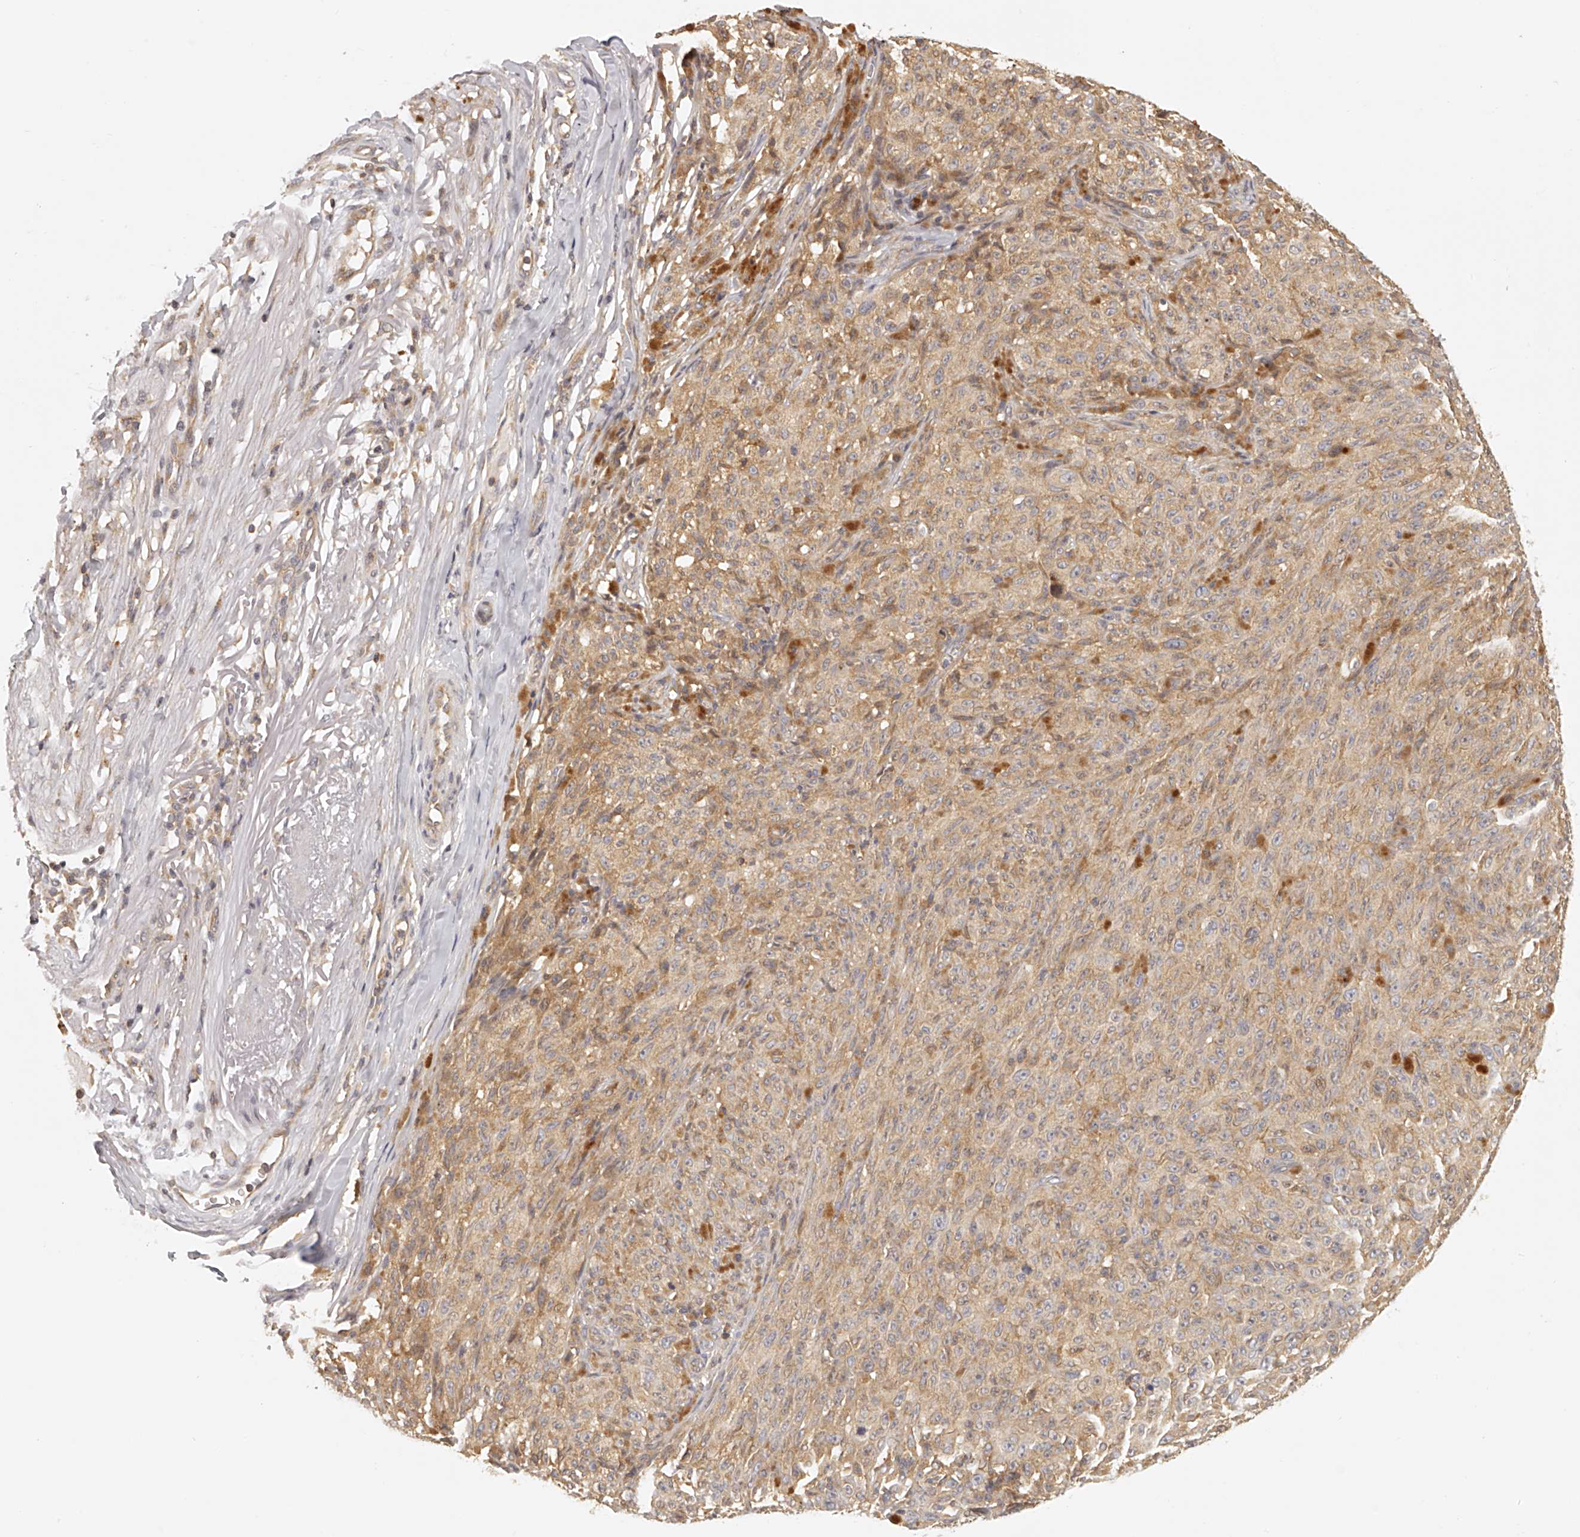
{"staining": {"intensity": "weak", "quantity": ">75%", "location": "cytoplasmic/membranous"}, "tissue": "melanoma", "cell_type": "Tumor cells", "image_type": "cancer", "snomed": [{"axis": "morphology", "description": "Malignant melanoma, NOS"}, {"axis": "topography", "description": "Skin"}], "caption": "There is low levels of weak cytoplasmic/membranous positivity in tumor cells of malignant melanoma, as demonstrated by immunohistochemical staining (brown color).", "gene": "EIF3I", "patient": {"sex": "female", "age": 82}}